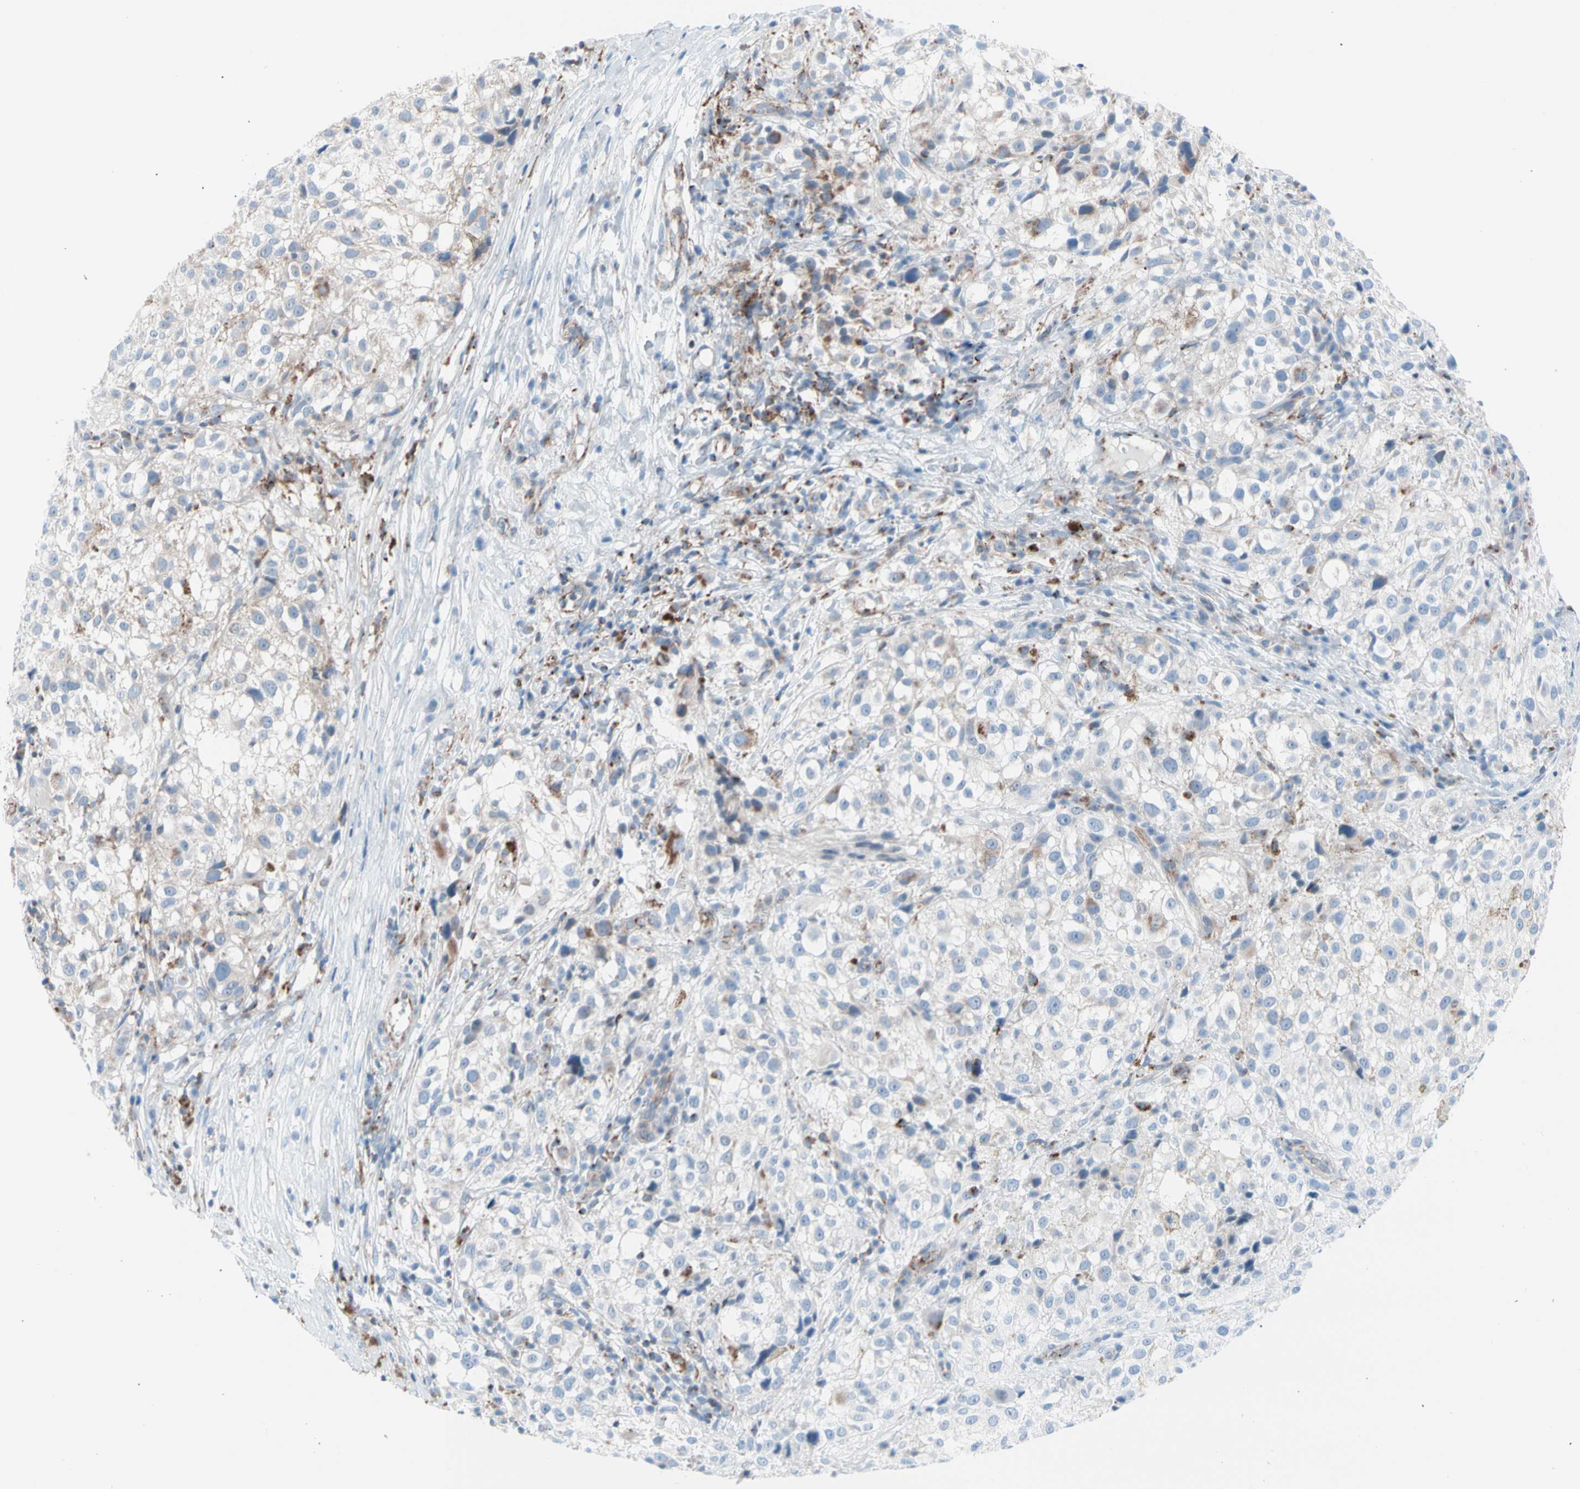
{"staining": {"intensity": "negative", "quantity": "none", "location": "none"}, "tissue": "melanoma", "cell_type": "Tumor cells", "image_type": "cancer", "snomed": [{"axis": "morphology", "description": "Necrosis, NOS"}, {"axis": "morphology", "description": "Malignant melanoma, NOS"}, {"axis": "topography", "description": "Skin"}], "caption": "Immunohistochemistry micrograph of neoplastic tissue: malignant melanoma stained with DAB (3,3'-diaminobenzidine) reveals no significant protein positivity in tumor cells.", "gene": "HK1", "patient": {"sex": "female", "age": 87}}